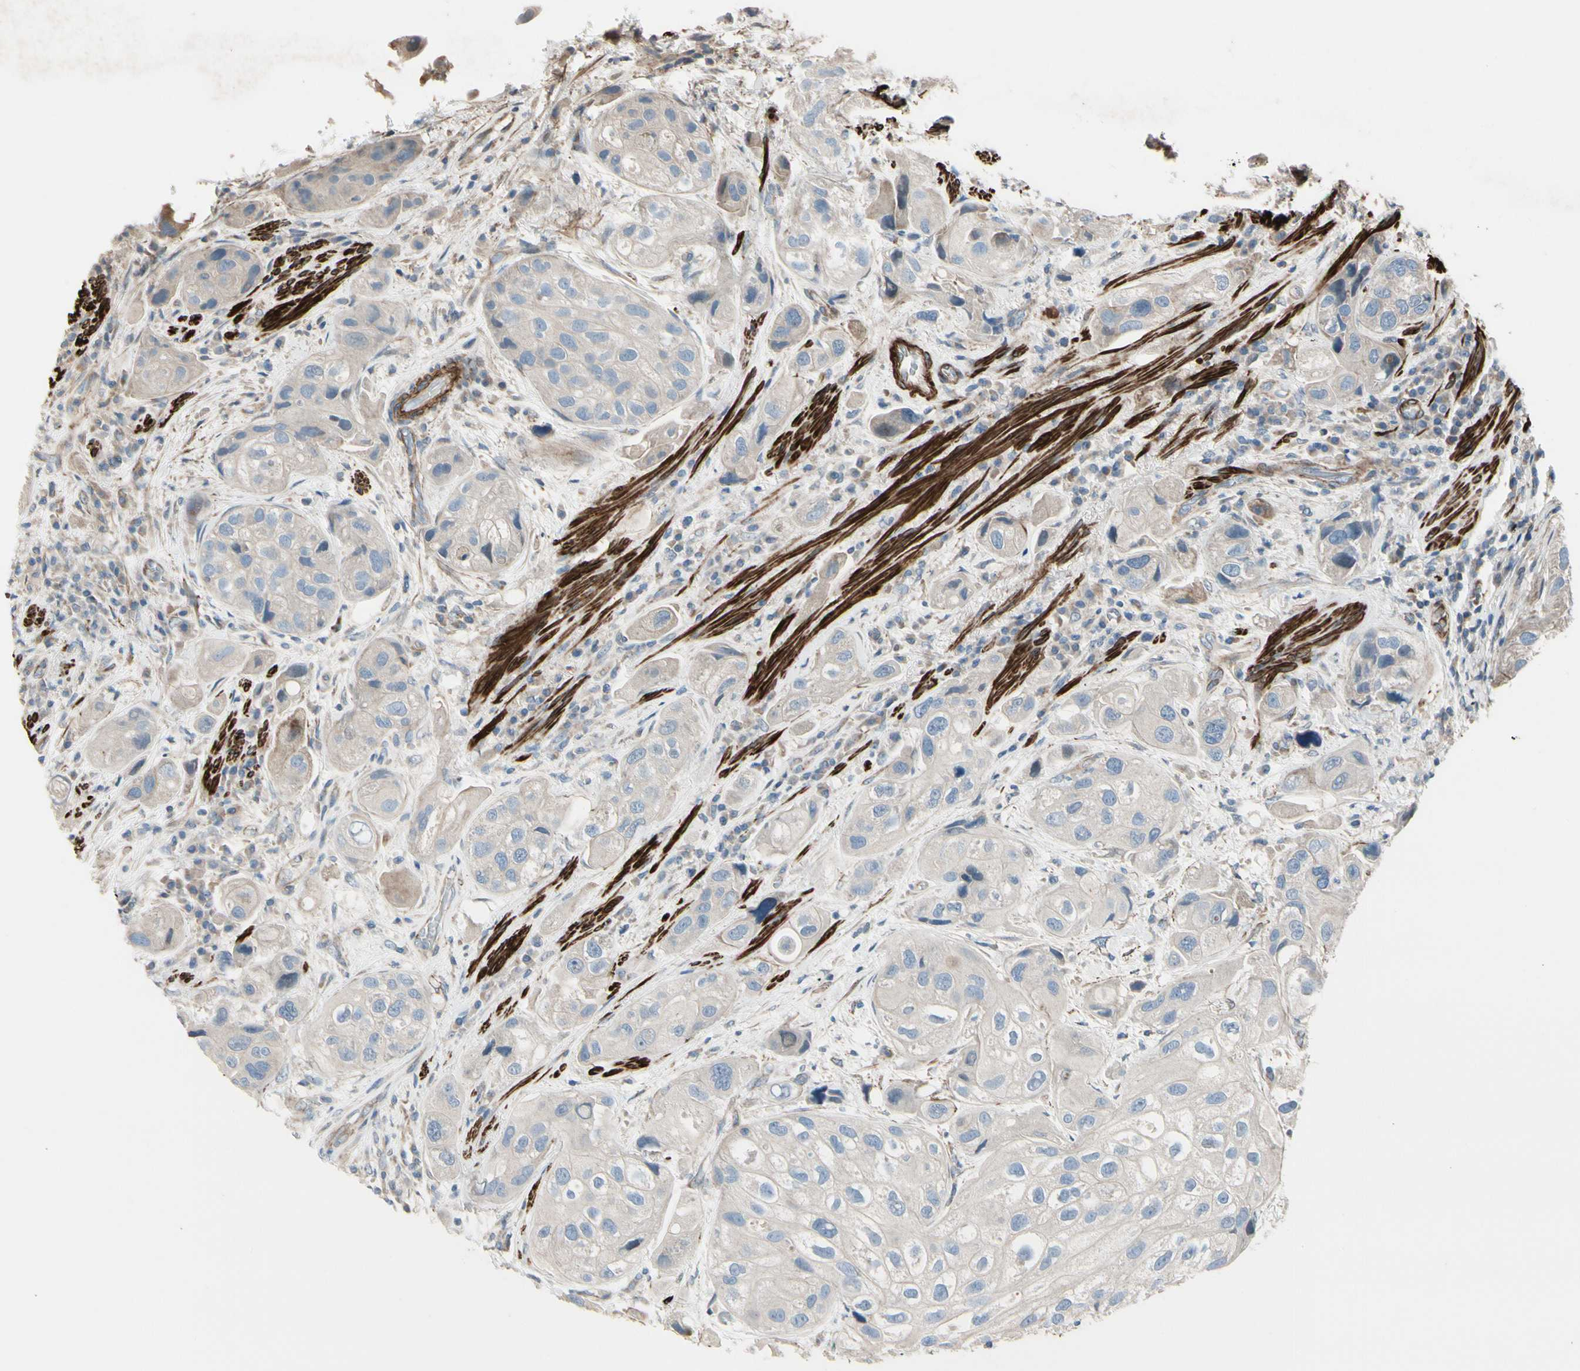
{"staining": {"intensity": "negative", "quantity": "none", "location": "none"}, "tissue": "urothelial cancer", "cell_type": "Tumor cells", "image_type": "cancer", "snomed": [{"axis": "morphology", "description": "Urothelial carcinoma, High grade"}, {"axis": "topography", "description": "Urinary bladder"}], "caption": "This is an immunohistochemistry image of human urothelial cancer. There is no staining in tumor cells.", "gene": "TPM1", "patient": {"sex": "female", "age": 64}}